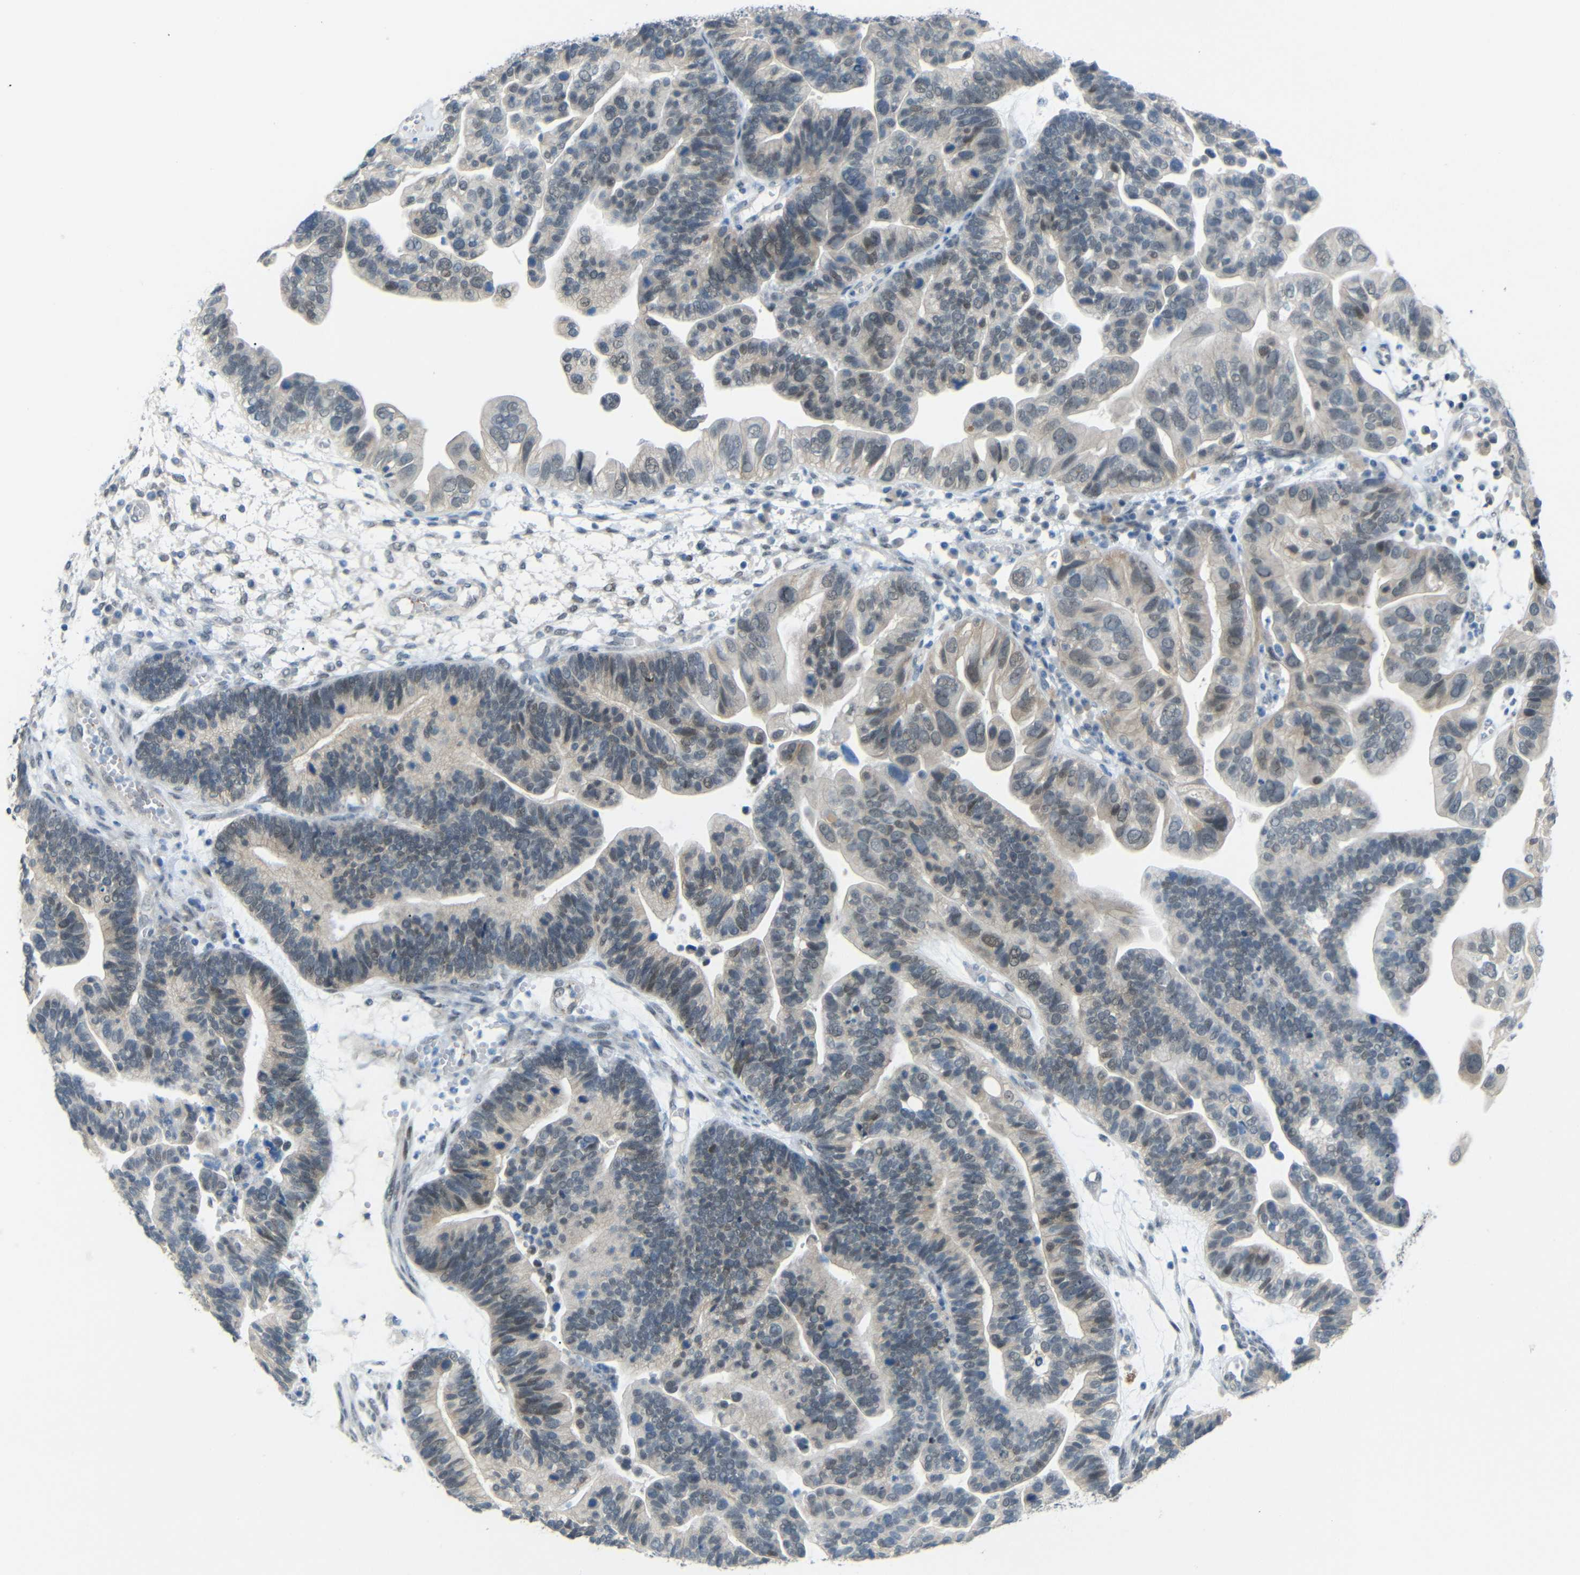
{"staining": {"intensity": "weak", "quantity": "<25%", "location": "nuclear"}, "tissue": "ovarian cancer", "cell_type": "Tumor cells", "image_type": "cancer", "snomed": [{"axis": "morphology", "description": "Cystadenocarcinoma, serous, NOS"}, {"axis": "topography", "description": "Ovary"}], "caption": "High power microscopy histopathology image of an immunohistochemistry histopathology image of ovarian cancer, revealing no significant staining in tumor cells.", "gene": "GPR158", "patient": {"sex": "female", "age": 56}}